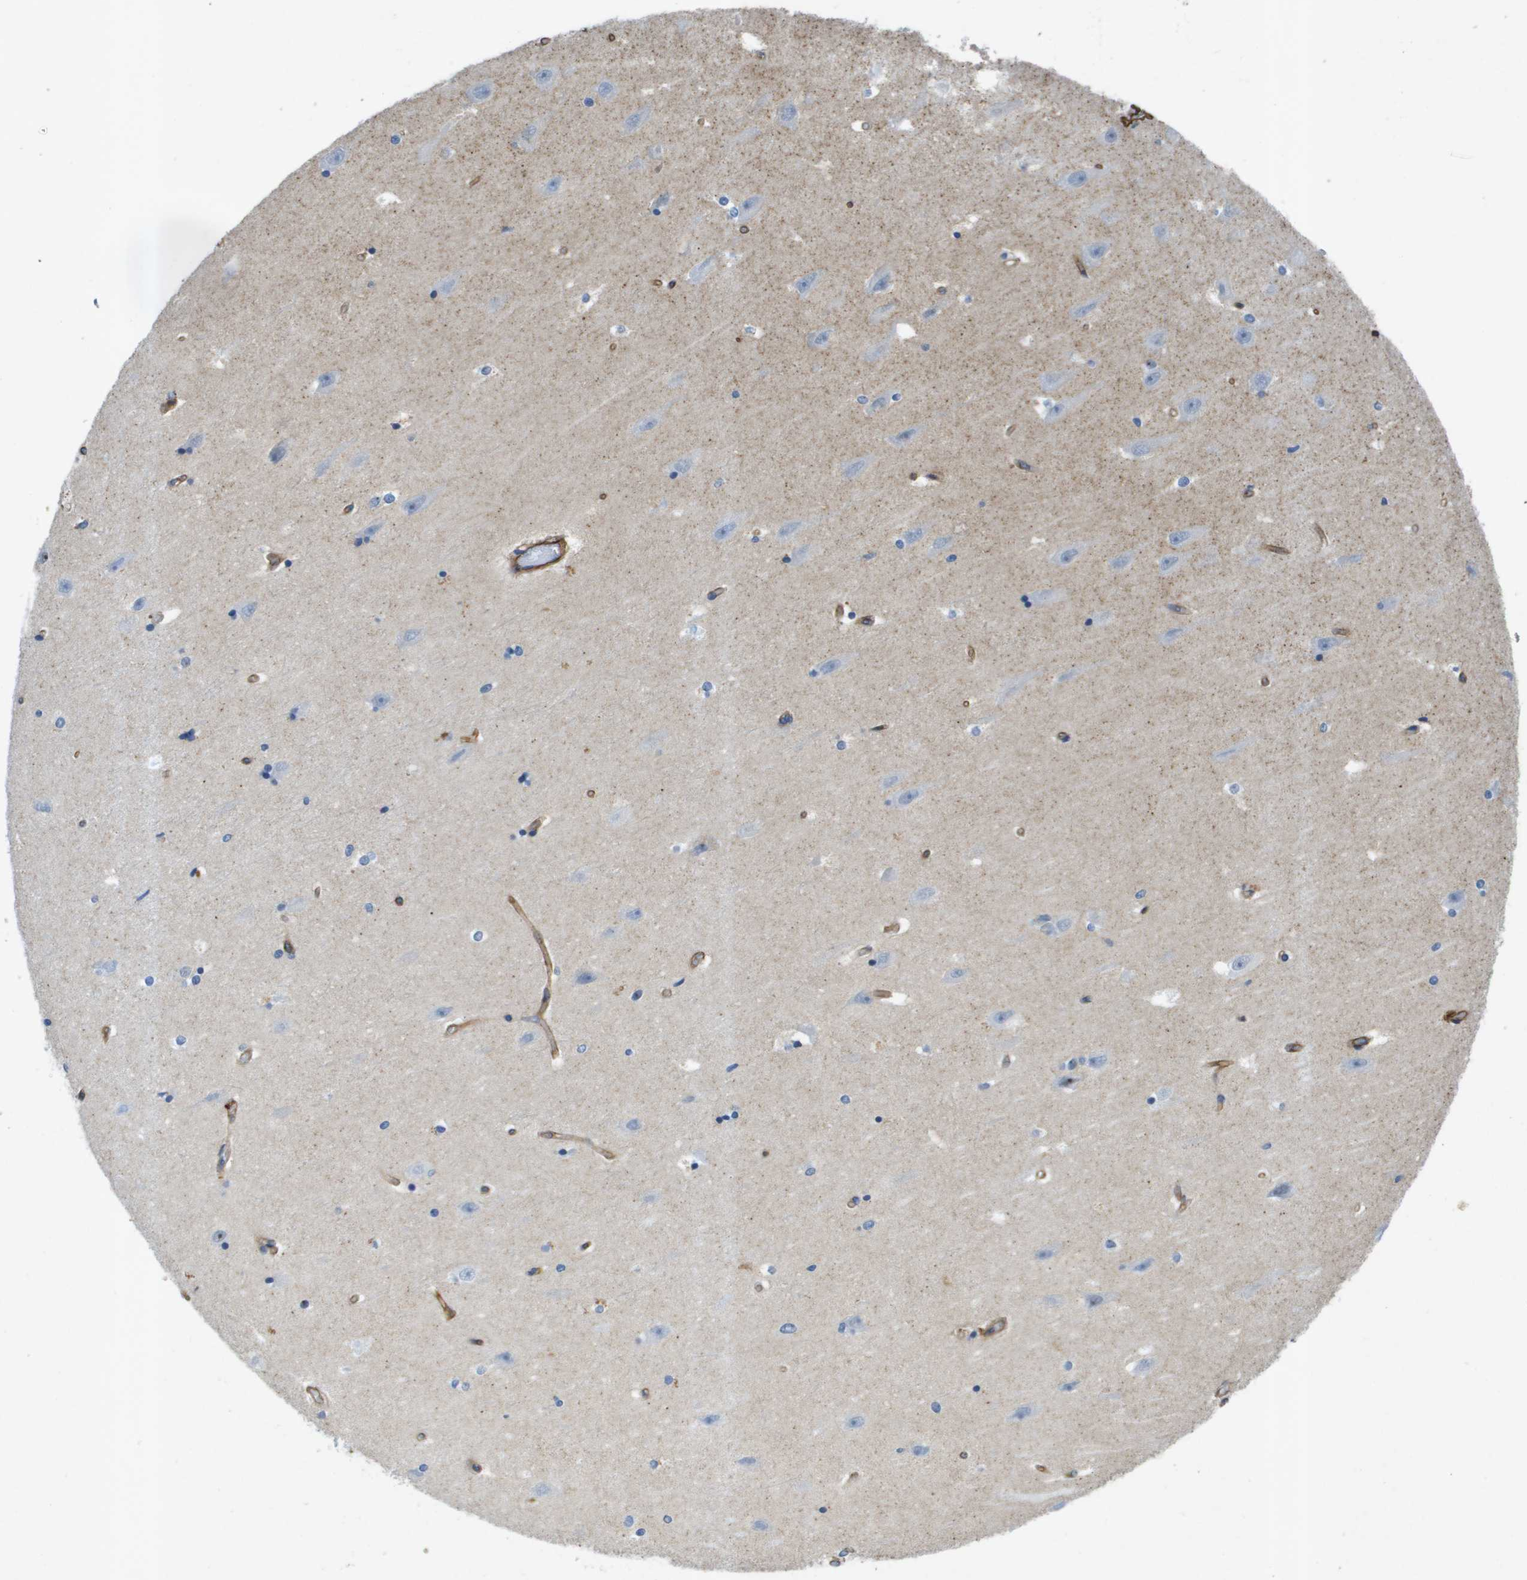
{"staining": {"intensity": "negative", "quantity": "none", "location": "none"}, "tissue": "hippocampus", "cell_type": "Glial cells", "image_type": "normal", "snomed": [{"axis": "morphology", "description": "Normal tissue, NOS"}, {"axis": "topography", "description": "Hippocampus"}], "caption": "An immunohistochemistry (IHC) histopathology image of unremarkable hippocampus is shown. There is no staining in glial cells of hippocampus.", "gene": "ITGA6", "patient": {"sex": "male", "age": 45}}